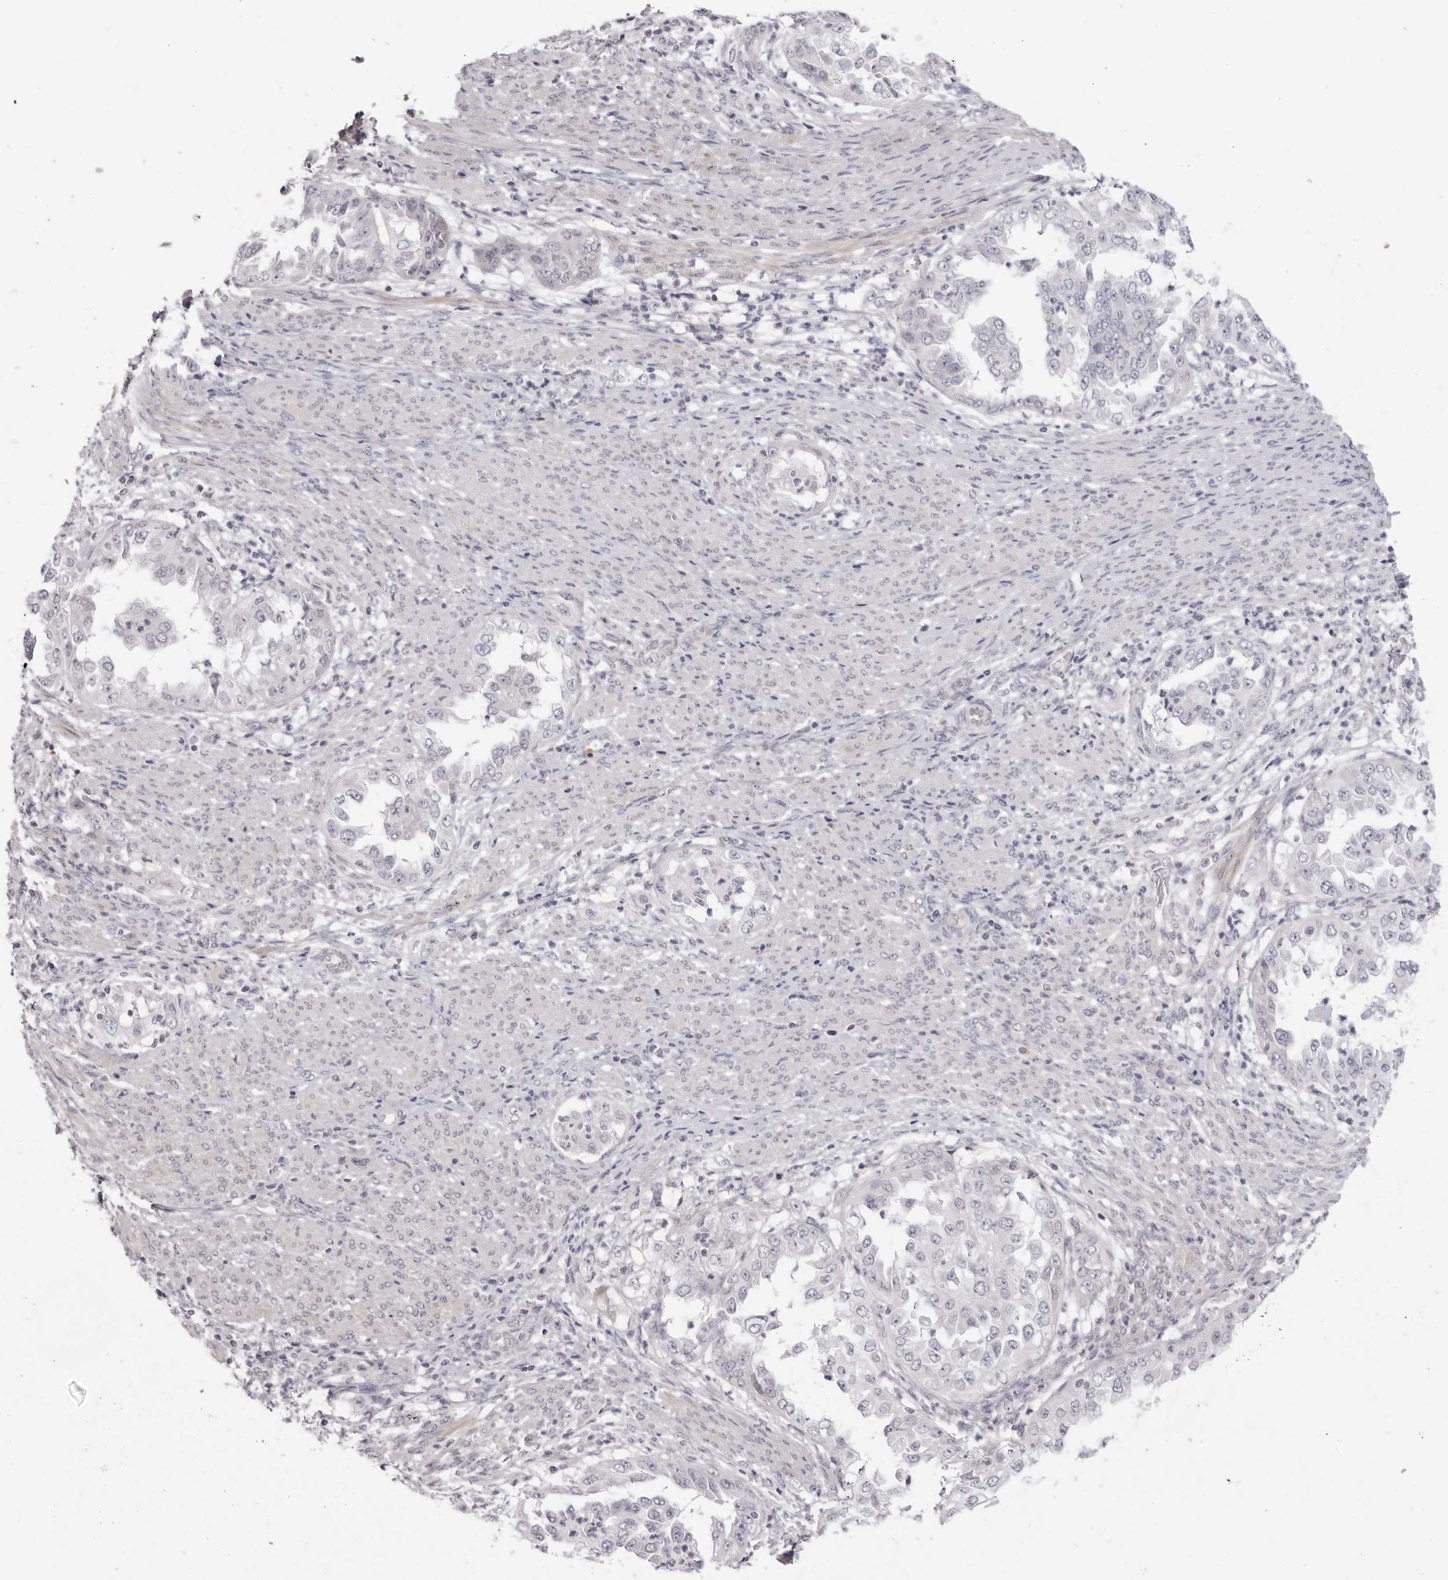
{"staining": {"intensity": "negative", "quantity": "none", "location": "none"}, "tissue": "endometrial cancer", "cell_type": "Tumor cells", "image_type": "cancer", "snomed": [{"axis": "morphology", "description": "Adenocarcinoma, NOS"}, {"axis": "topography", "description": "Endometrium"}], "caption": "Micrograph shows no significant protein staining in tumor cells of adenocarcinoma (endometrial).", "gene": "SUGCT", "patient": {"sex": "female", "age": 85}}